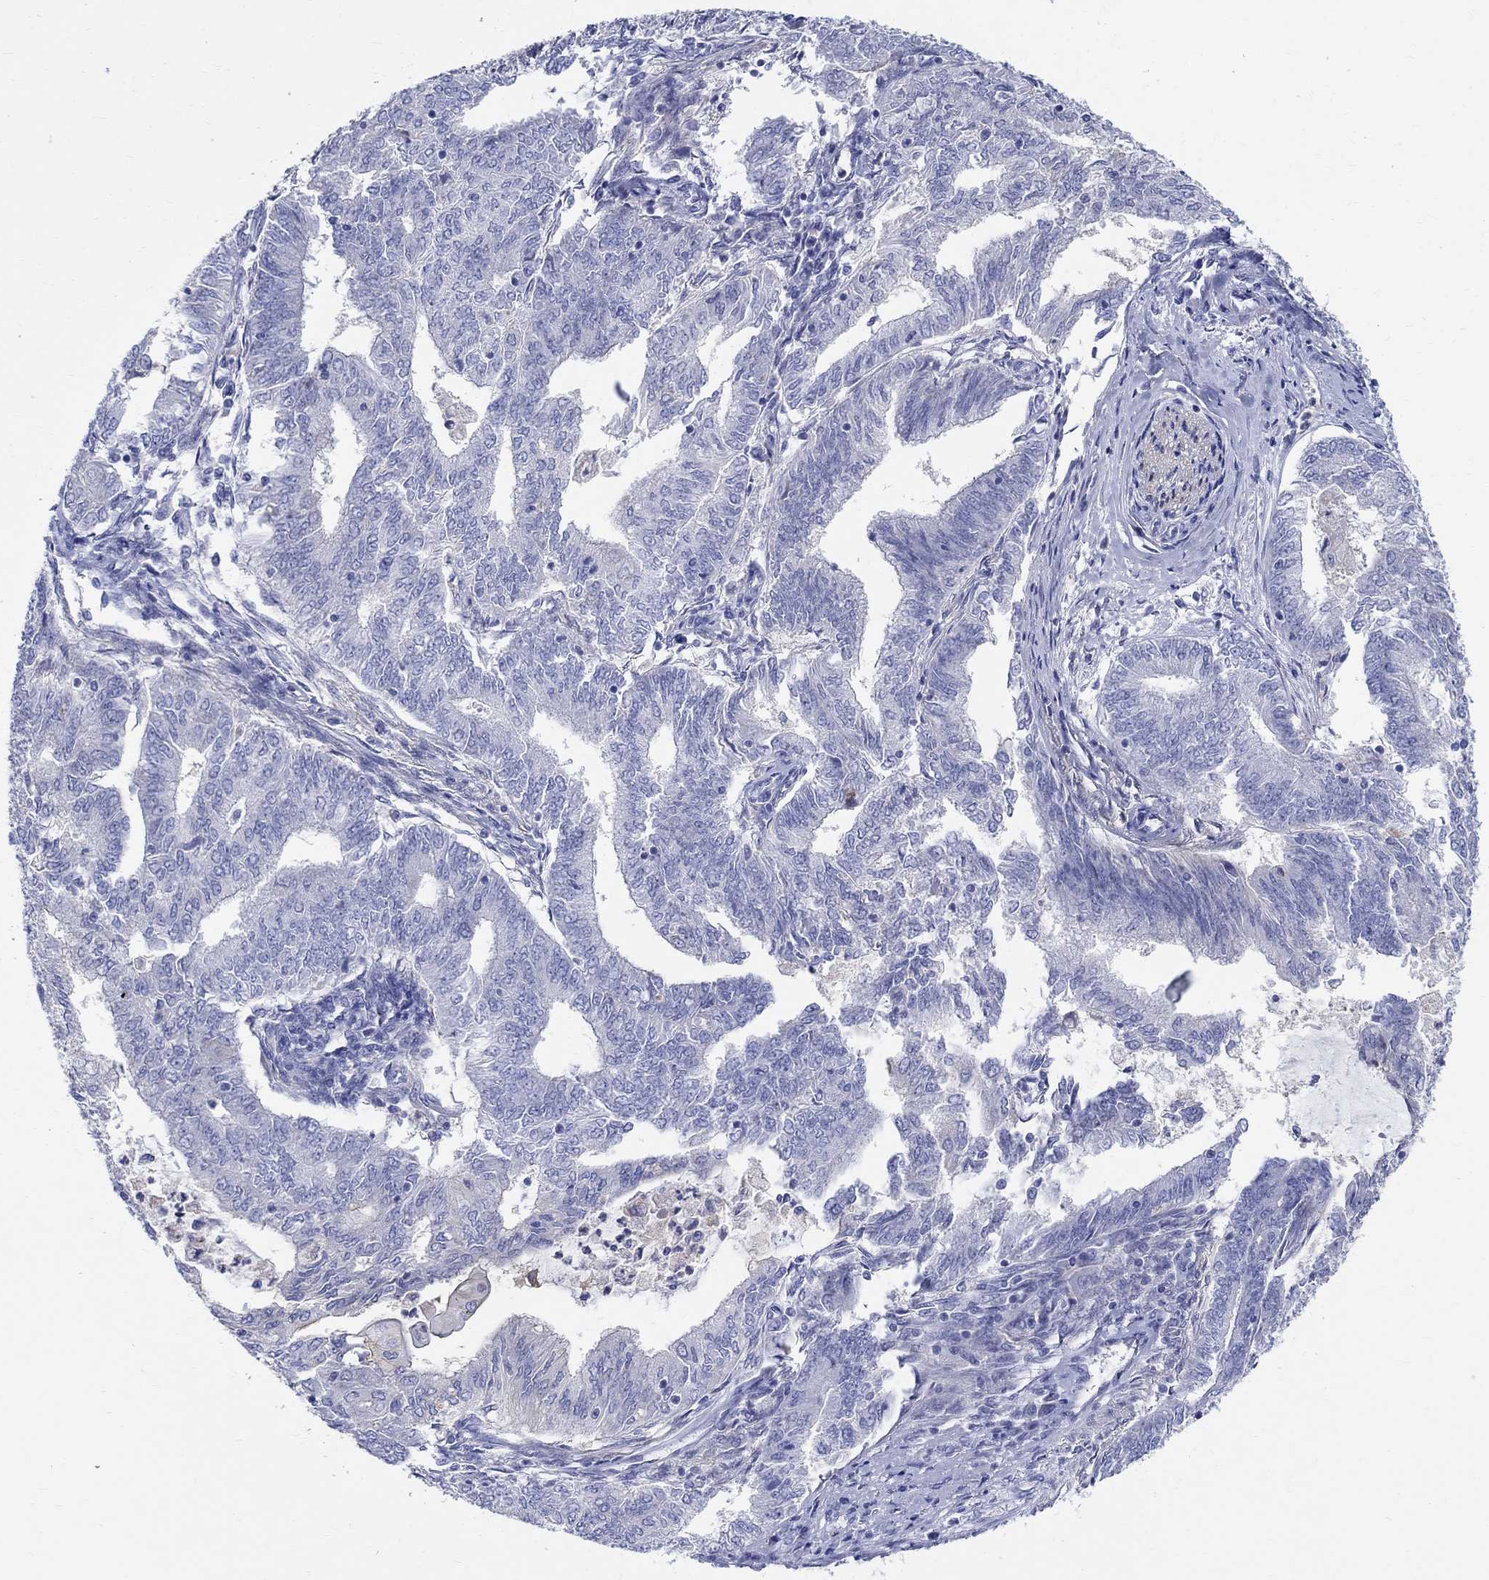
{"staining": {"intensity": "negative", "quantity": "none", "location": "none"}, "tissue": "endometrial cancer", "cell_type": "Tumor cells", "image_type": "cancer", "snomed": [{"axis": "morphology", "description": "Adenocarcinoma, NOS"}, {"axis": "topography", "description": "Endometrium"}], "caption": "A micrograph of human adenocarcinoma (endometrial) is negative for staining in tumor cells. (Immunohistochemistry, brightfield microscopy, high magnification).", "gene": "SOX2", "patient": {"sex": "female", "age": 62}}